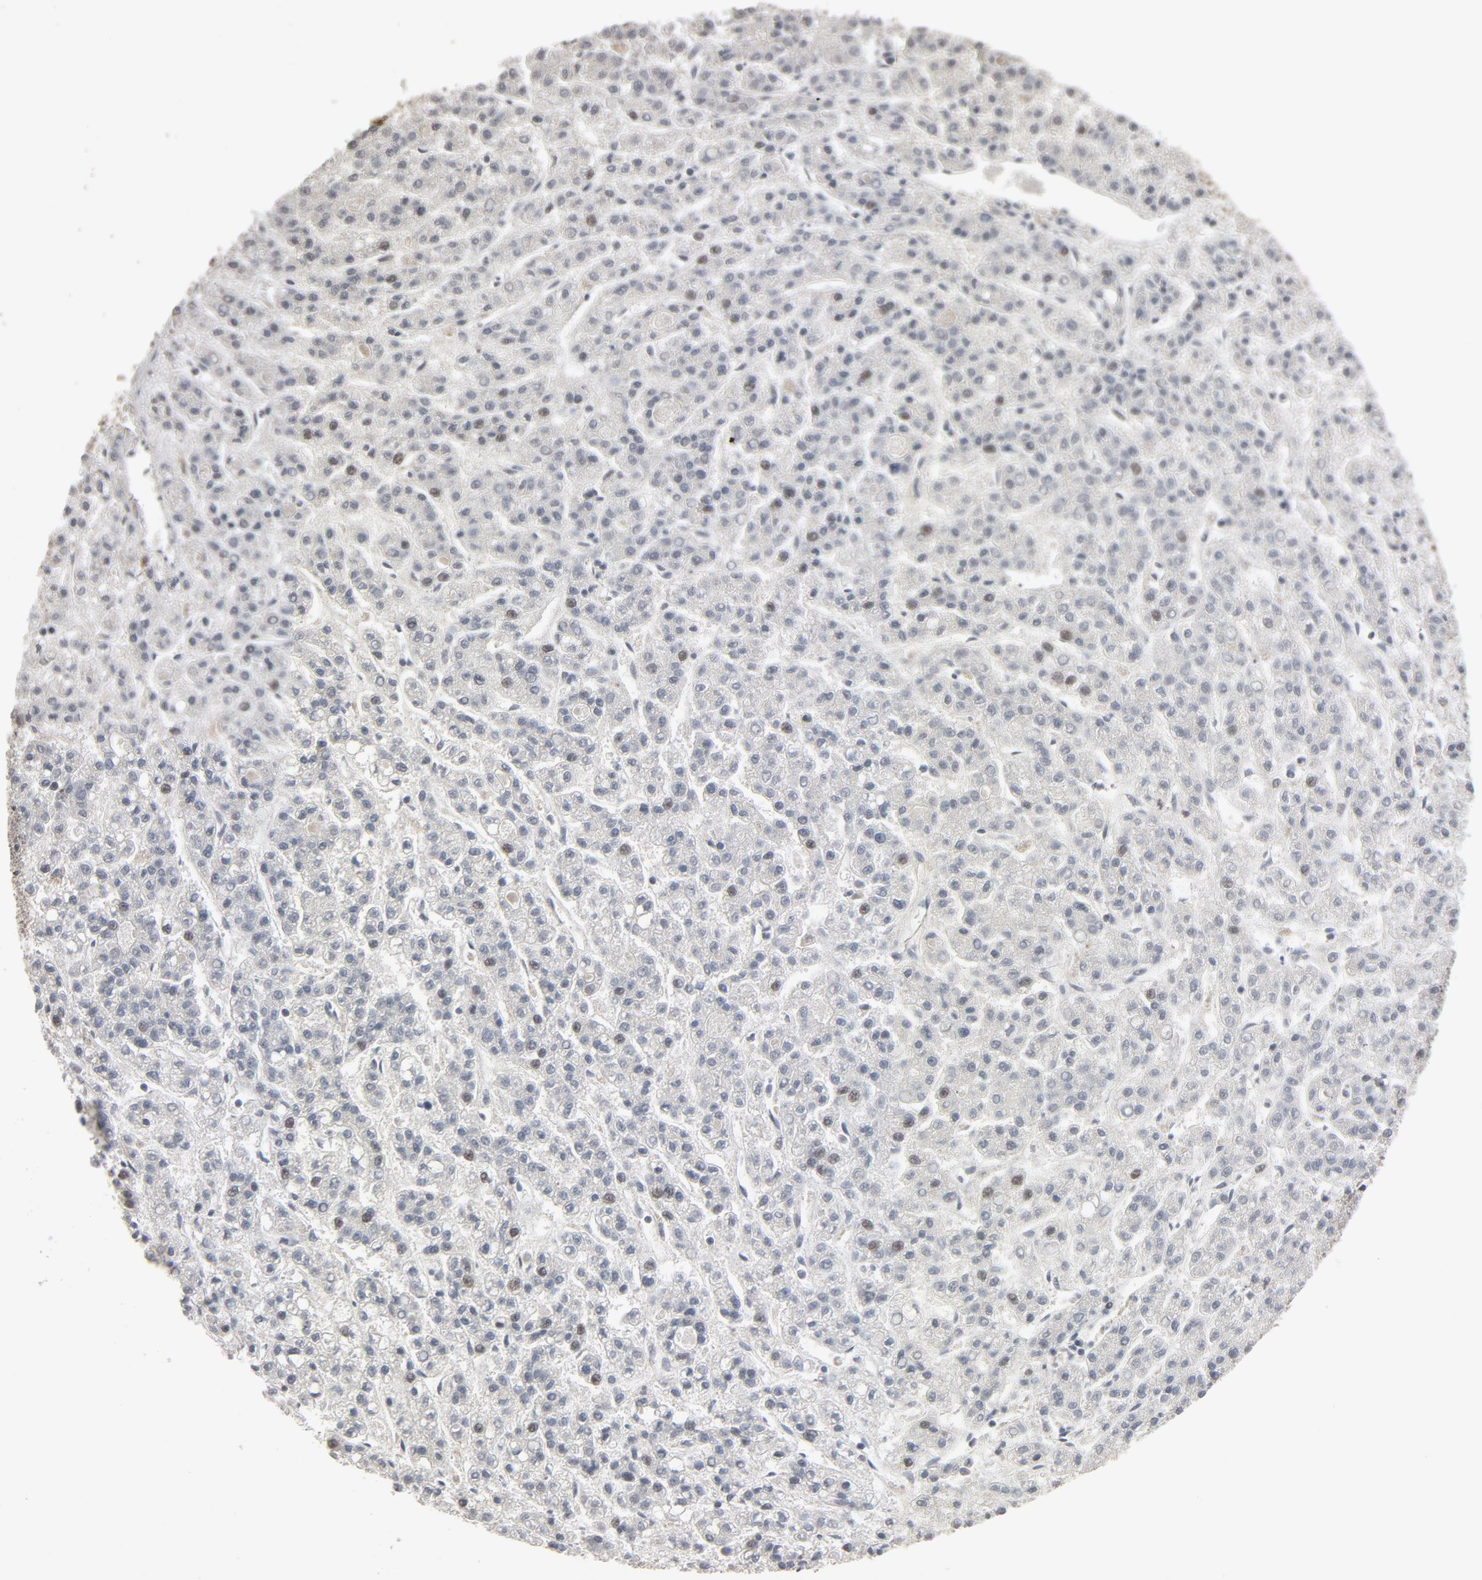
{"staining": {"intensity": "weak", "quantity": "<25%", "location": "nuclear"}, "tissue": "liver cancer", "cell_type": "Tumor cells", "image_type": "cancer", "snomed": [{"axis": "morphology", "description": "Carcinoma, Hepatocellular, NOS"}, {"axis": "topography", "description": "Liver"}], "caption": "Liver cancer was stained to show a protein in brown. There is no significant expression in tumor cells.", "gene": "POM121", "patient": {"sex": "male", "age": 70}}